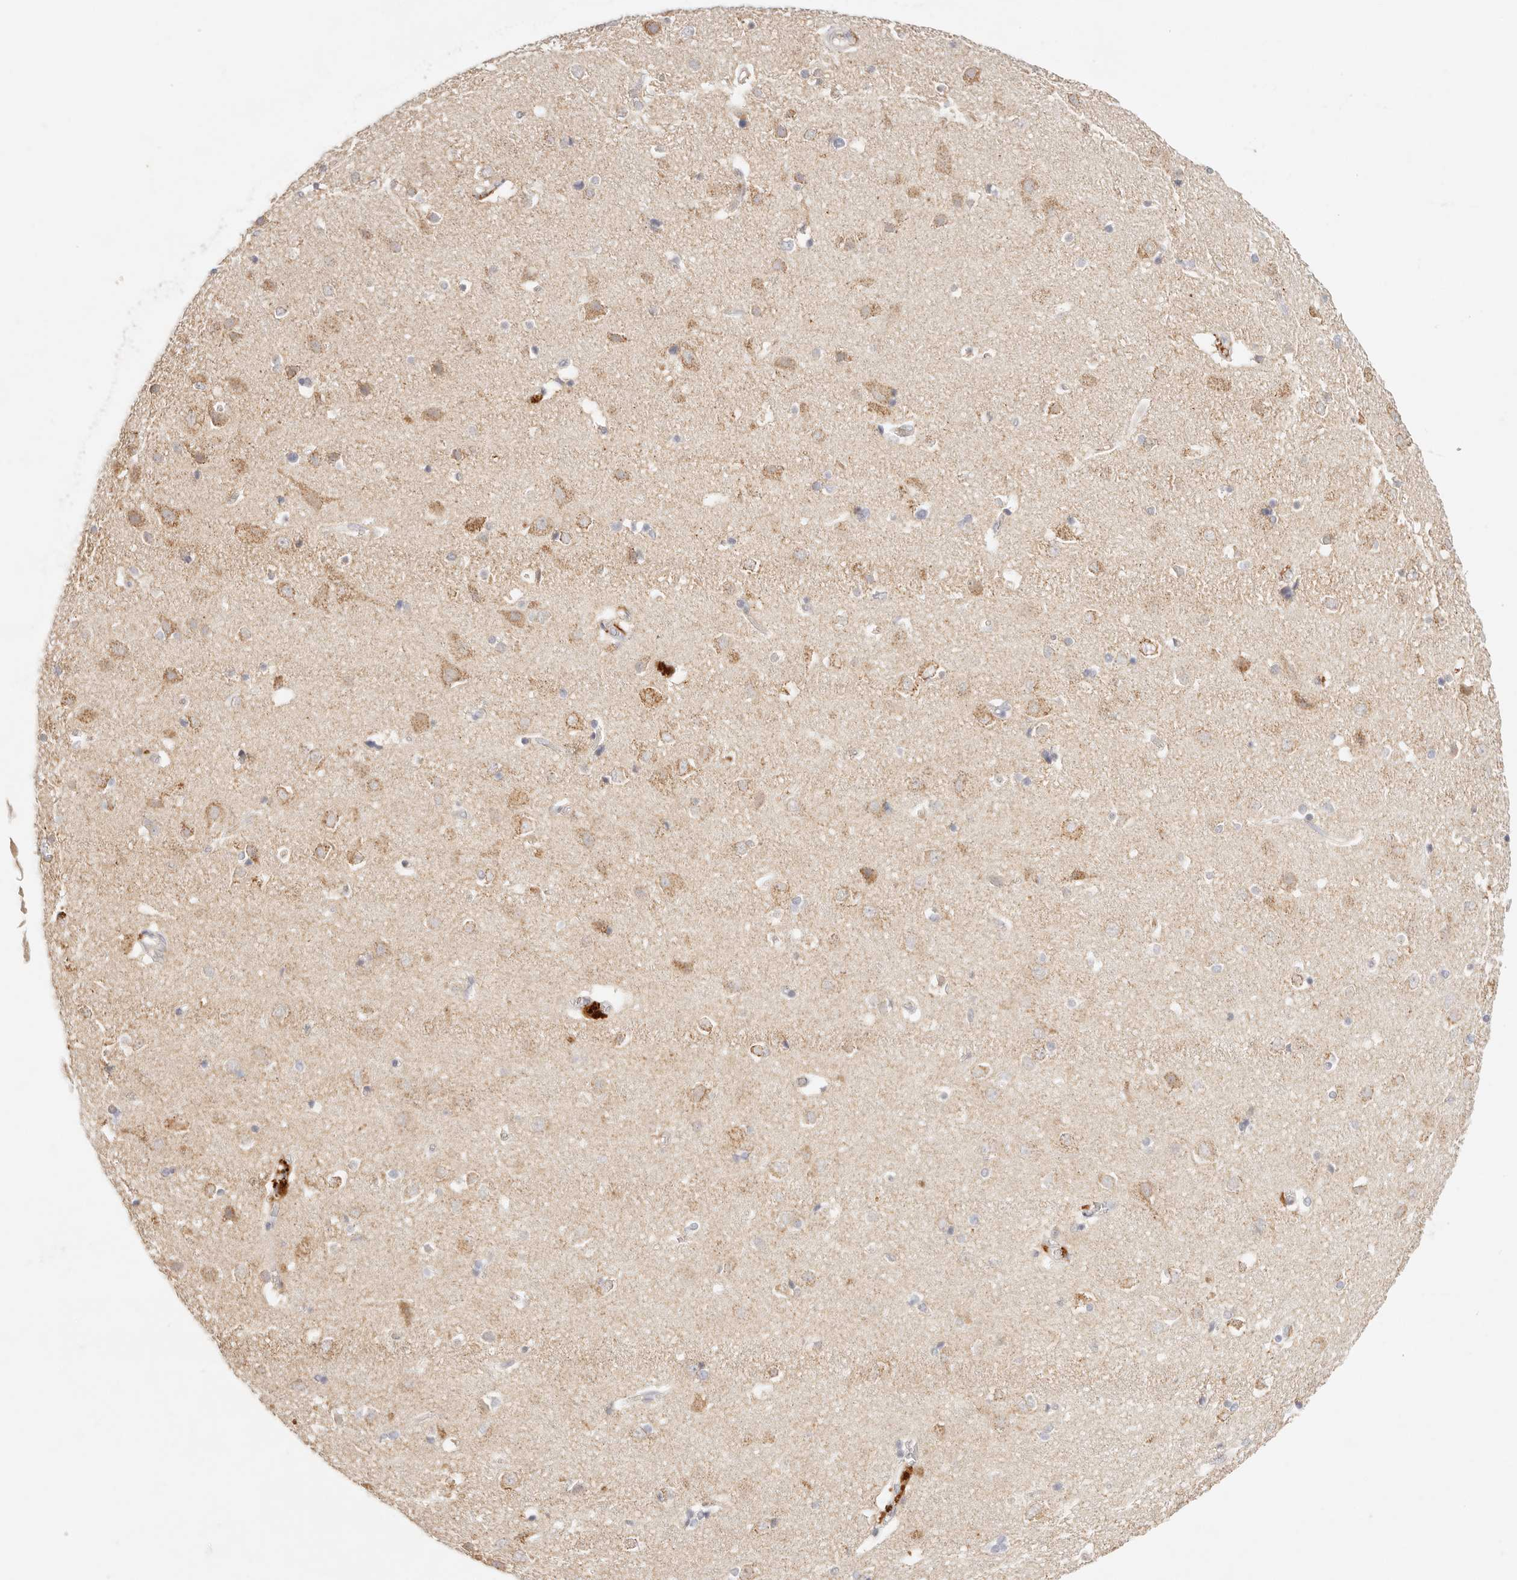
{"staining": {"intensity": "weak", "quantity": "25%-75%", "location": "cytoplasmic/membranous"}, "tissue": "cerebral cortex", "cell_type": "Endothelial cells", "image_type": "normal", "snomed": [{"axis": "morphology", "description": "Normal tissue, NOS"}, {"axis": "topography", "description": "Cerebral cortex"}], "caption": "Immunohistochemistry (IHC) image of unremarkable human cerebral cortex stained for a protein (brown), which shows low levels of weak cytoplasmic/membranous positivity in about 25%-75% of endothelial cells.", "gene": "HK2", "patient": {"sex": "male", "age": 54}}